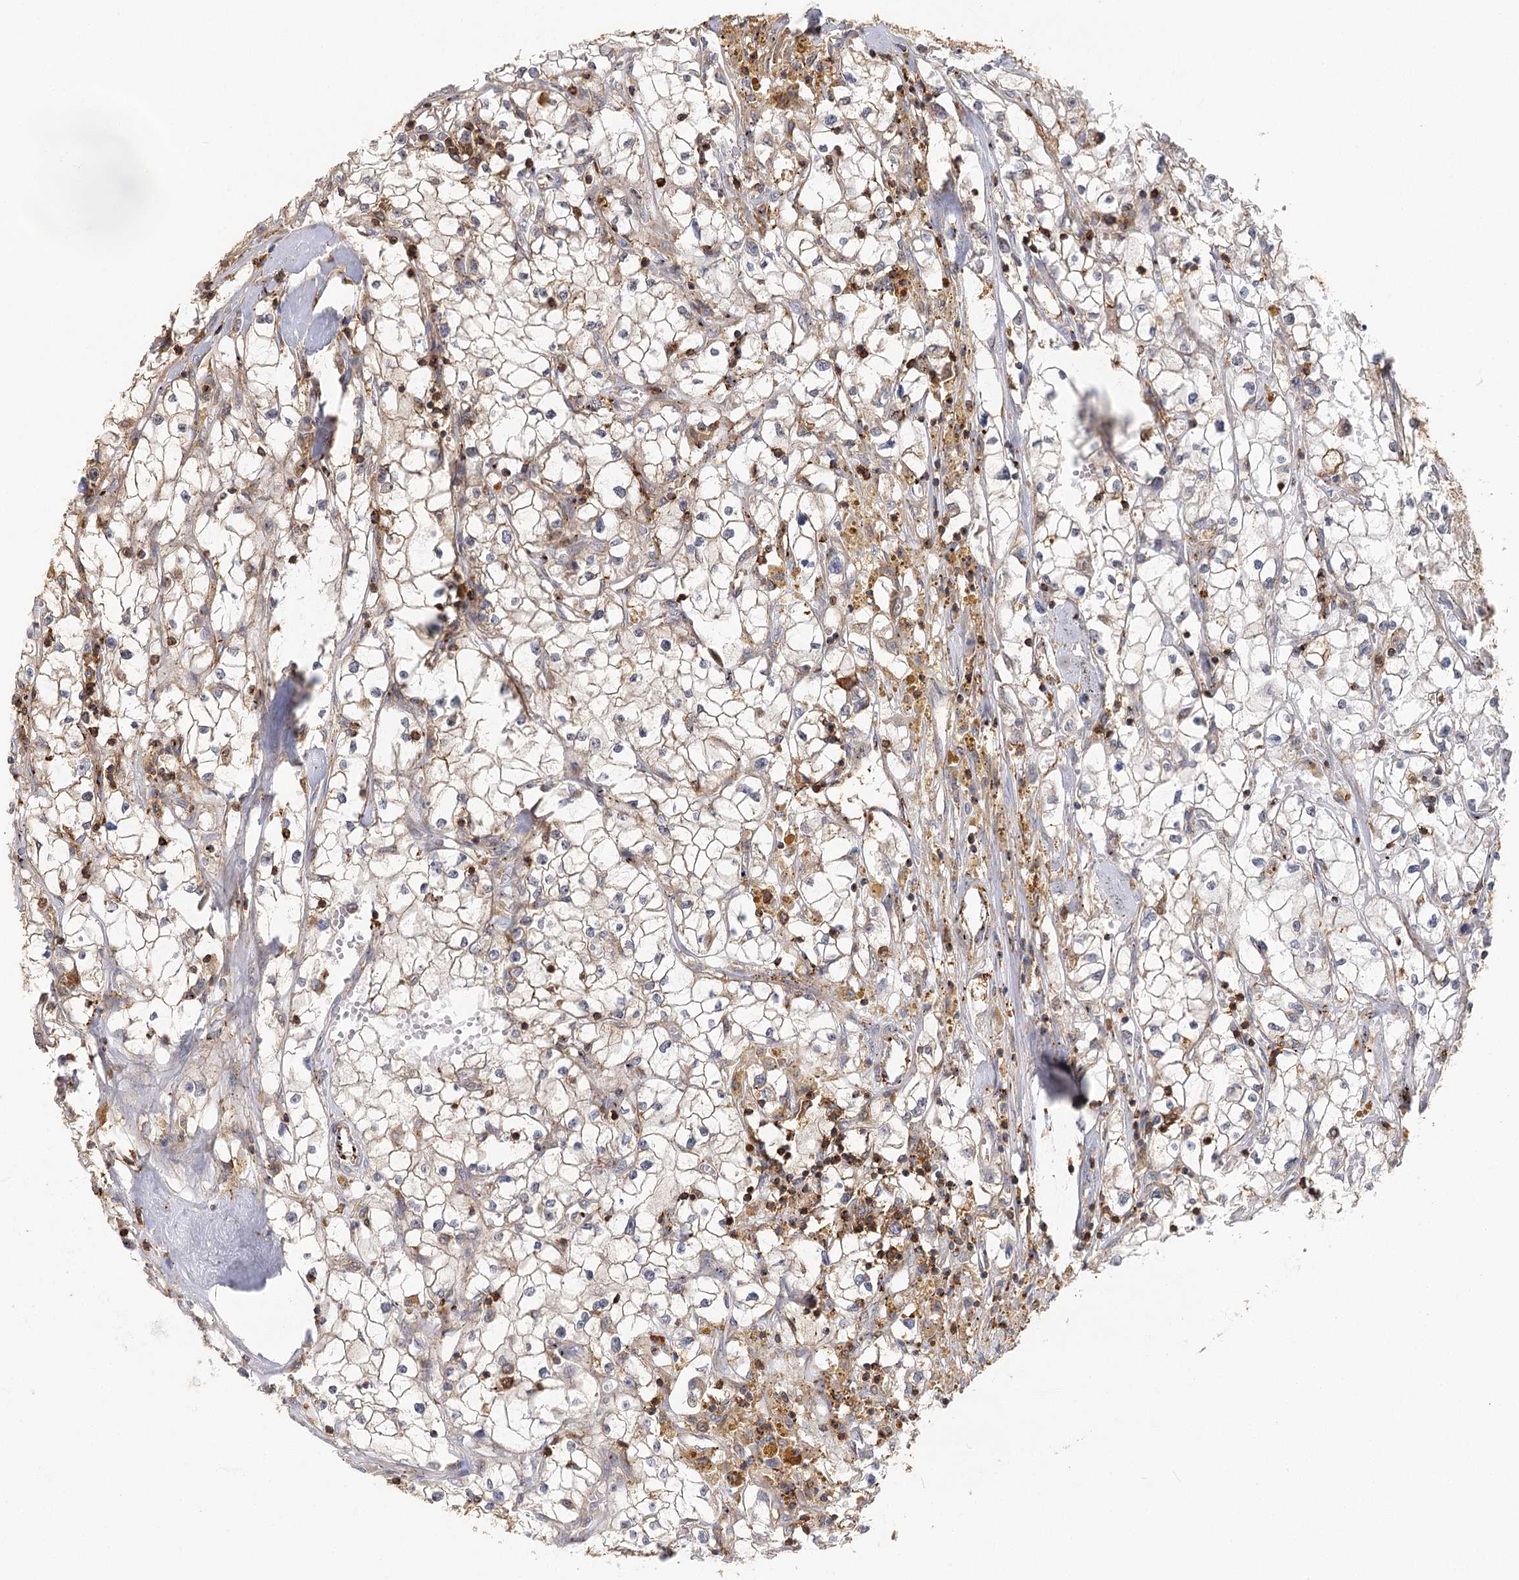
{"staining": {"intensity": "weak", "quantity": "25%-75%", "location": "cytoplasmic/membranous"}, "tissue": "renal cancer", "cell_type": "Tumor cells", "image_type": "cancer", "snomed": [{"axis": "morphology", "description": "Adenocarcinoma, NOS"}, {"axis": "topography", "description": "Kidney"}], "caption": "Immunohistochemical staining of human renal cancer (adenocarcinoma) exhibits weak cytoplasmic/membranous protein expression in about 25%-75% of tumor cells.", "gene": "SEC24B", "patient": {"sex": "male", "age": 56}}